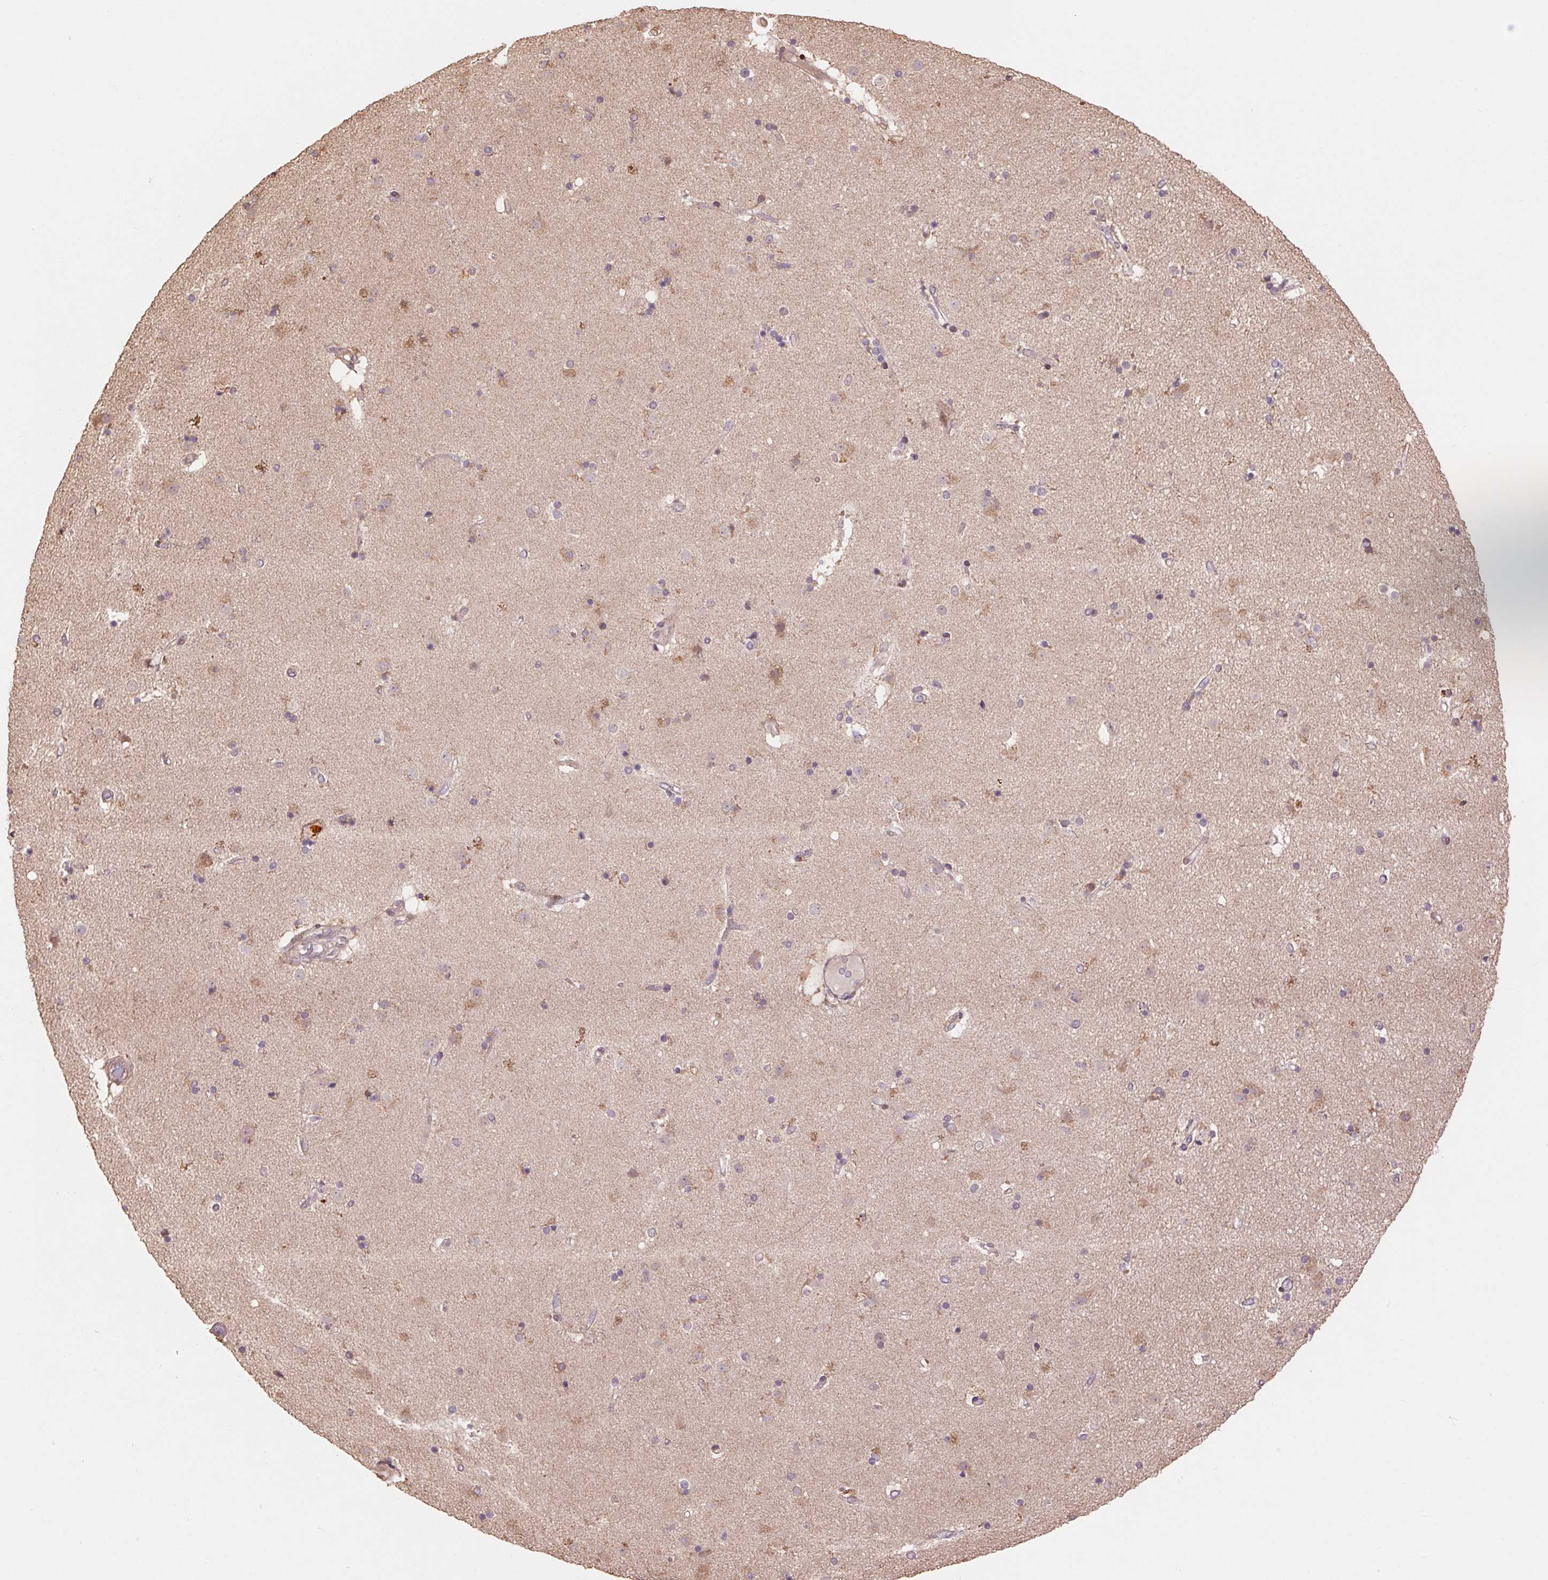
{"staining": {"intensity": "negative", "quantity": "none", "location": "none"}, "tissue": "caudate", "cell_type": "Glial cells", "image_type": "normal", "snomed": [{"axis": "morphology", "description": "Normal tissue, NOS"}, {"axis": "topography", "description": "Lateral ventricle wall"}], "caption": "Protein analysis of unremarkable caudate shows no significant positivity in glial cells.", "gene": "CUTA", "patient": {"sex": "female", "age": 71}}